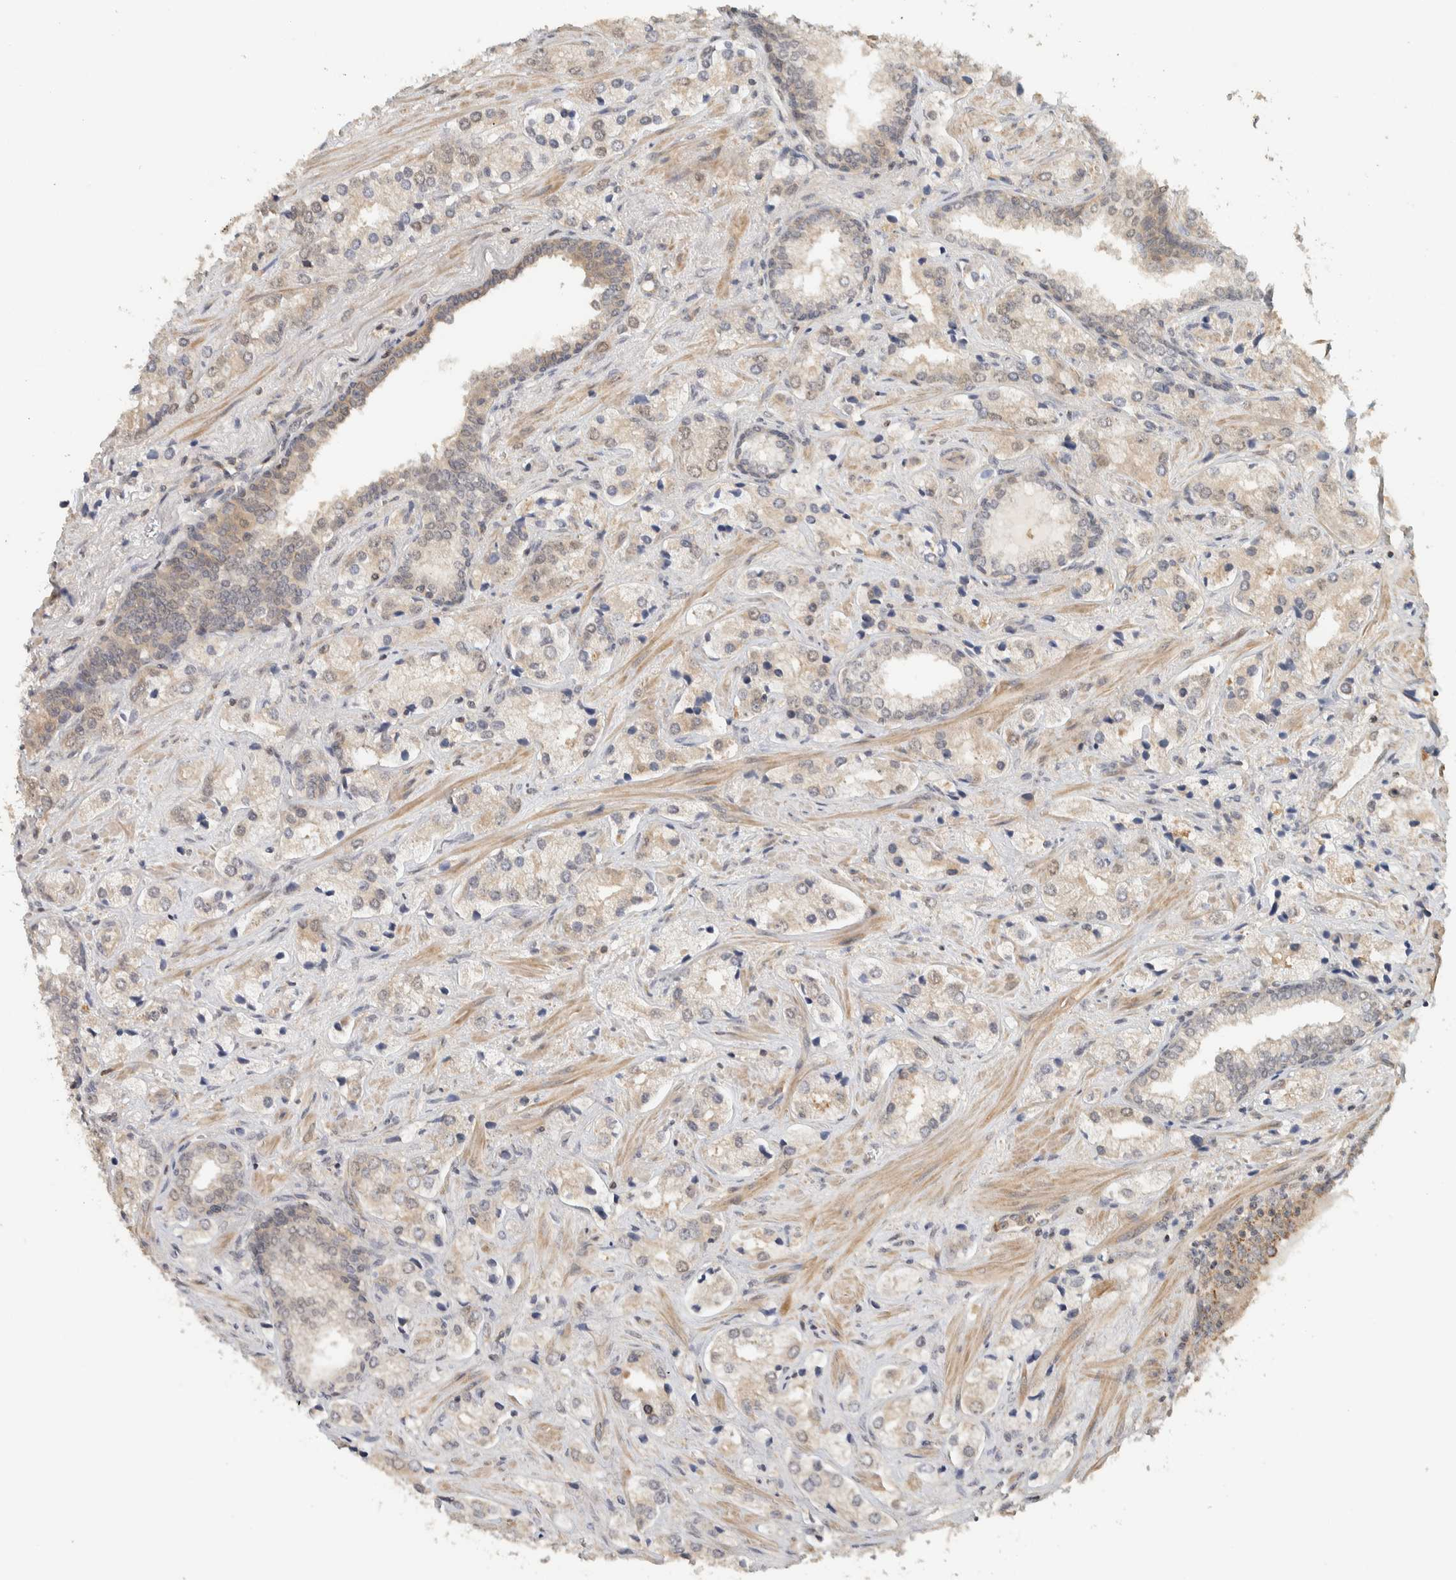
{"staining": {"intensity": "weak", "quantity": "<25%", "location": "cytoplasmic/membranous"}, "tissue": "prostate cancer", "cell_type": "Tumor cells", "image_type": "cancer", "snomed": [{"axis": "morphology", "description": "Adenocarcinoma, High grade"}, {"axis": "topography", "description": "Prostate"}], "caption": "This is an immunohistochemistry (IHC) micrograph of prostate cancer. There is no expression in tumor cells.", "gene": "ADSS2", "patient": {"sex": "male", "age": 66}}